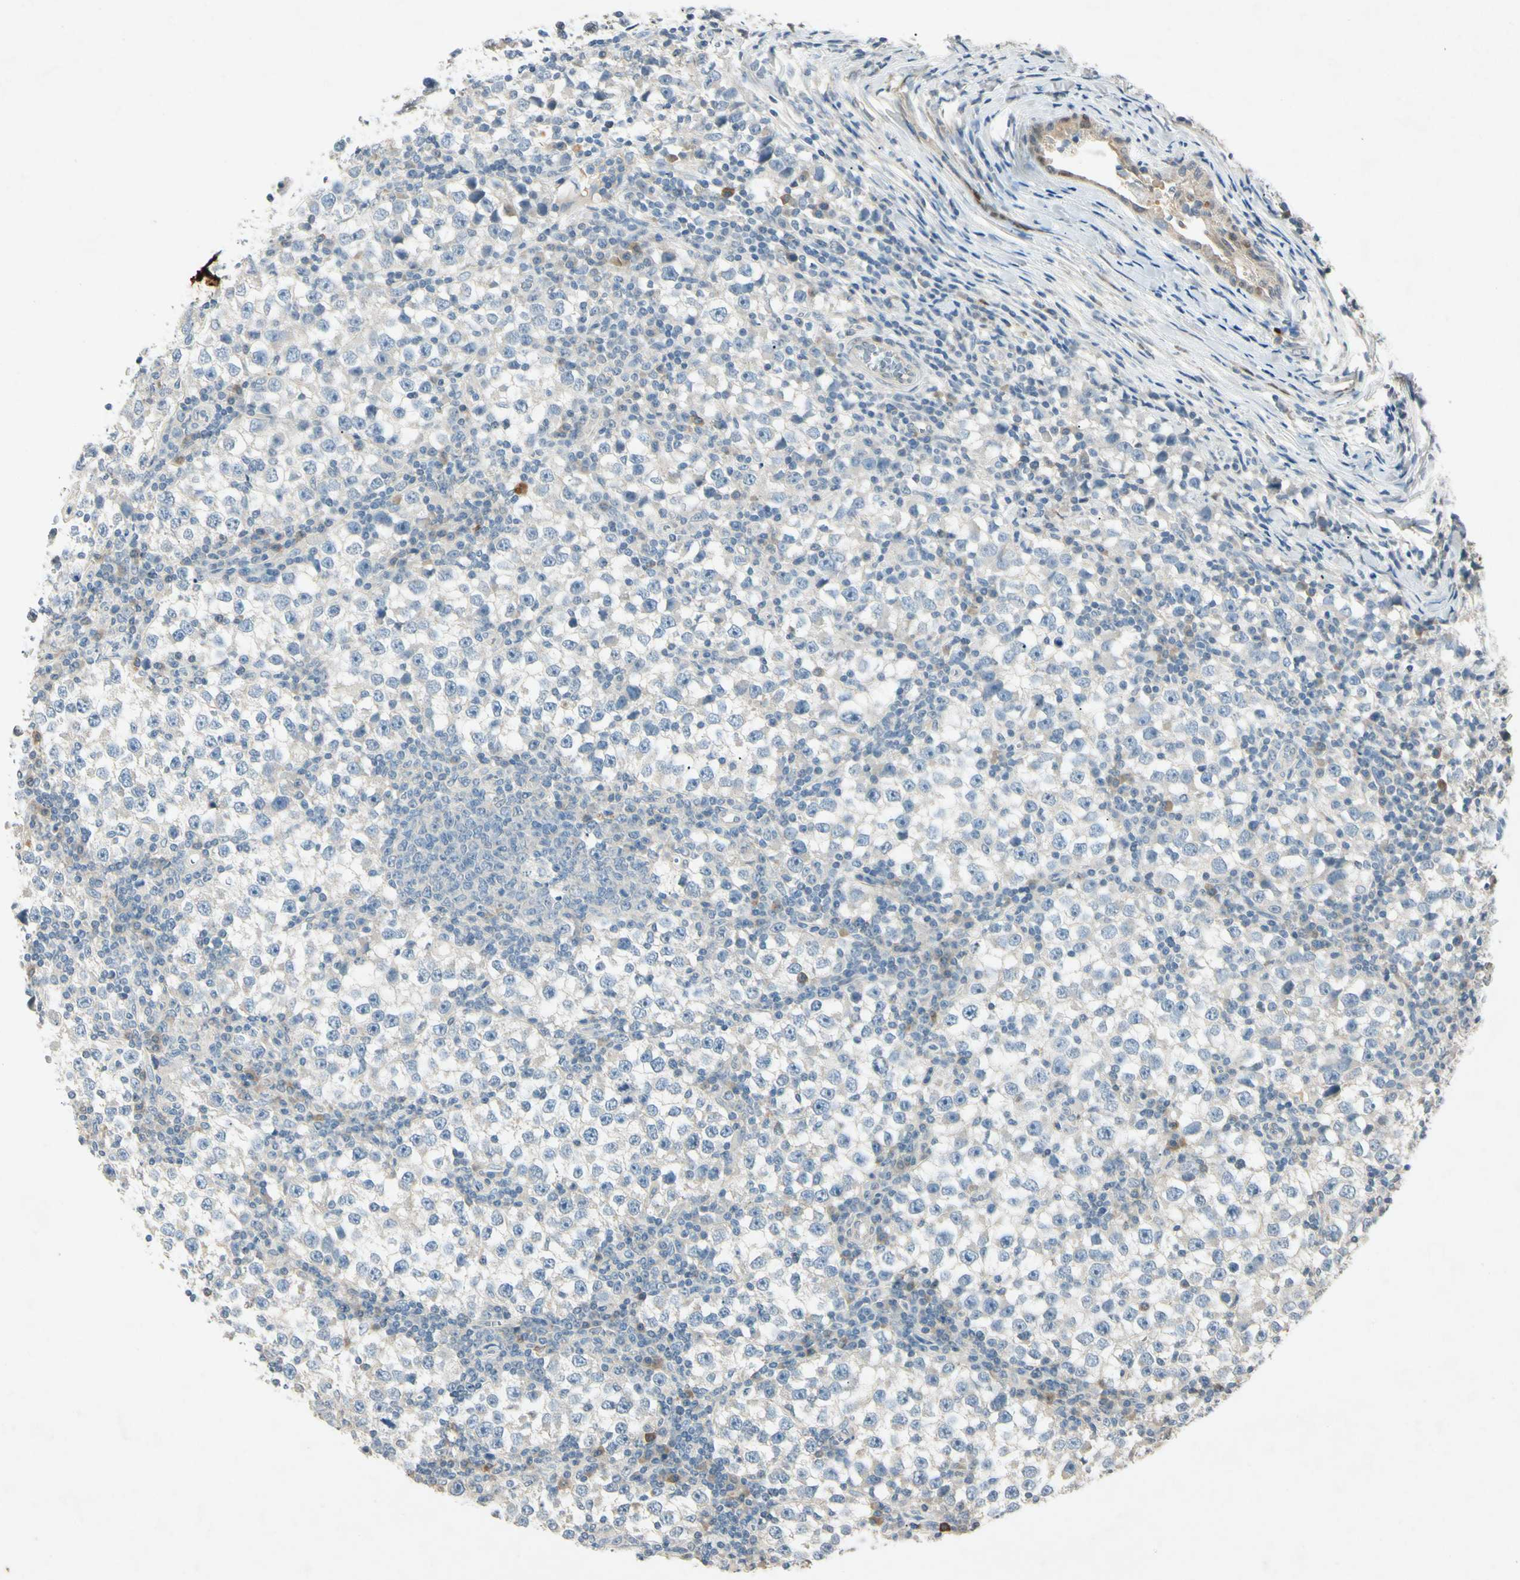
{"staining": {"intensity": "negative", "quantity": "none", "location": "none"}, "tissue": "testis cancer", "cell_type": "Tumor cells", "image_type": "cancer", "snomed": [{"axis": "morphology", "description": "Seminoma, NOS"}, {"axis": "topography", "description": "Testis"}], "caption": "A photomicrograph of seminoma (testis) stained for a protein shows no brown staining in tumor cells.", "gene": "HSPA1B", "patient": {"sex": "male", "age": 65}}